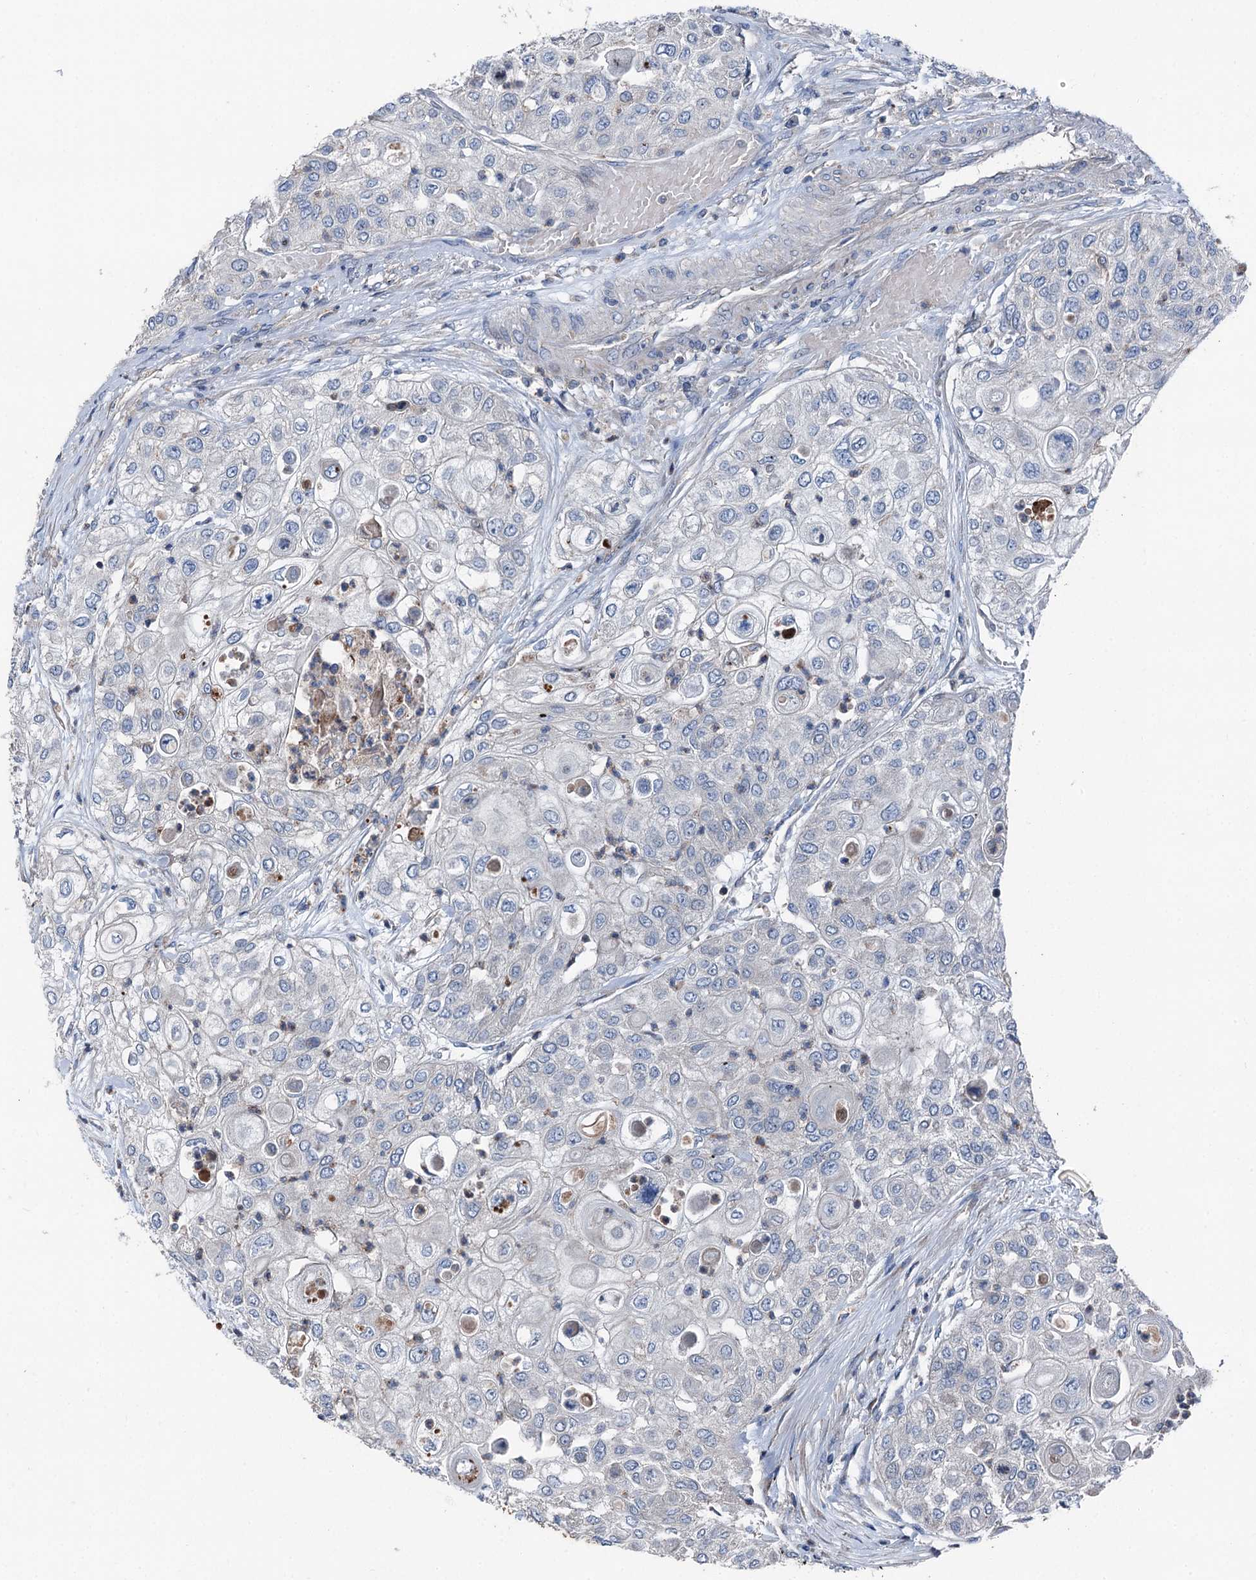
{"staining": {"intensity": "negative", "quantity": "none", "location": "none"}, "tissue": "urothelial cancer", "cell_type": "Tumor cells", "image_type": "cancer", "snomed": [{"axis": "morphology", "description": "Urothelial carcinoma, High grade"}, {"axis": "topography", "description": "Urinary bladder"}], "caption": "This is an immunohistochemistry histopathology image of human urothelial cancer. There is no positivity in tumor cells.", "gene": "RUFY1", "patient": {"sex": "female", "age": 79}}